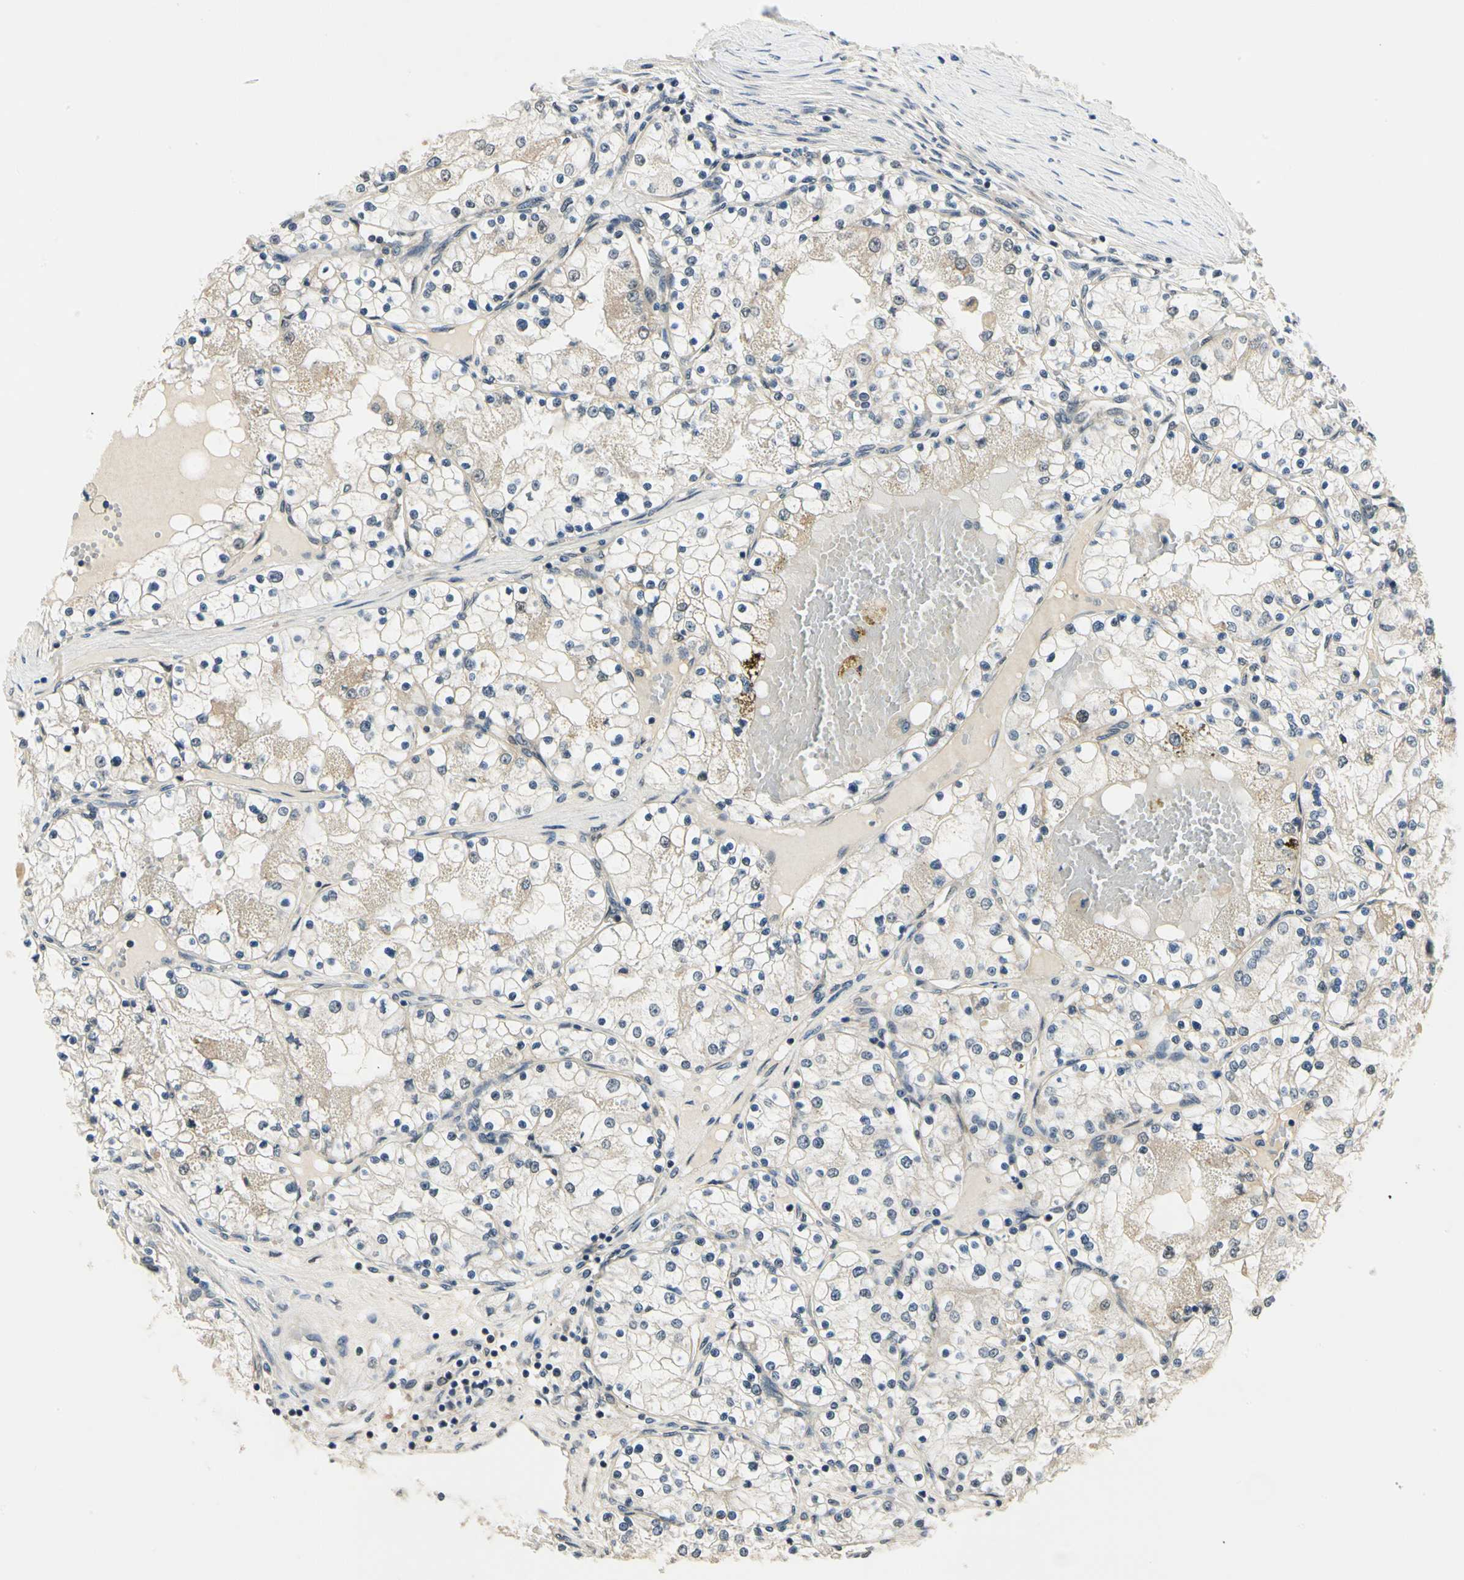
{"staining": {"intensity": "negative", "quantity": "none", "location": "none"}, "tissue": "renal cancer", "cell_type": "Tumor cells", "image_type": "cancer", "snomed": [{"axis": "morphology", "description": "Adenocarcinoma, NOS"}, {"axis": "topography", "description": "Kidney"}], "caption": "IHC of human renal cancer (adenocarcinoma) exhibits no expression in tumor cells.", "gene": "PDK2", "patient": {"sex": "male", "age": 68}}